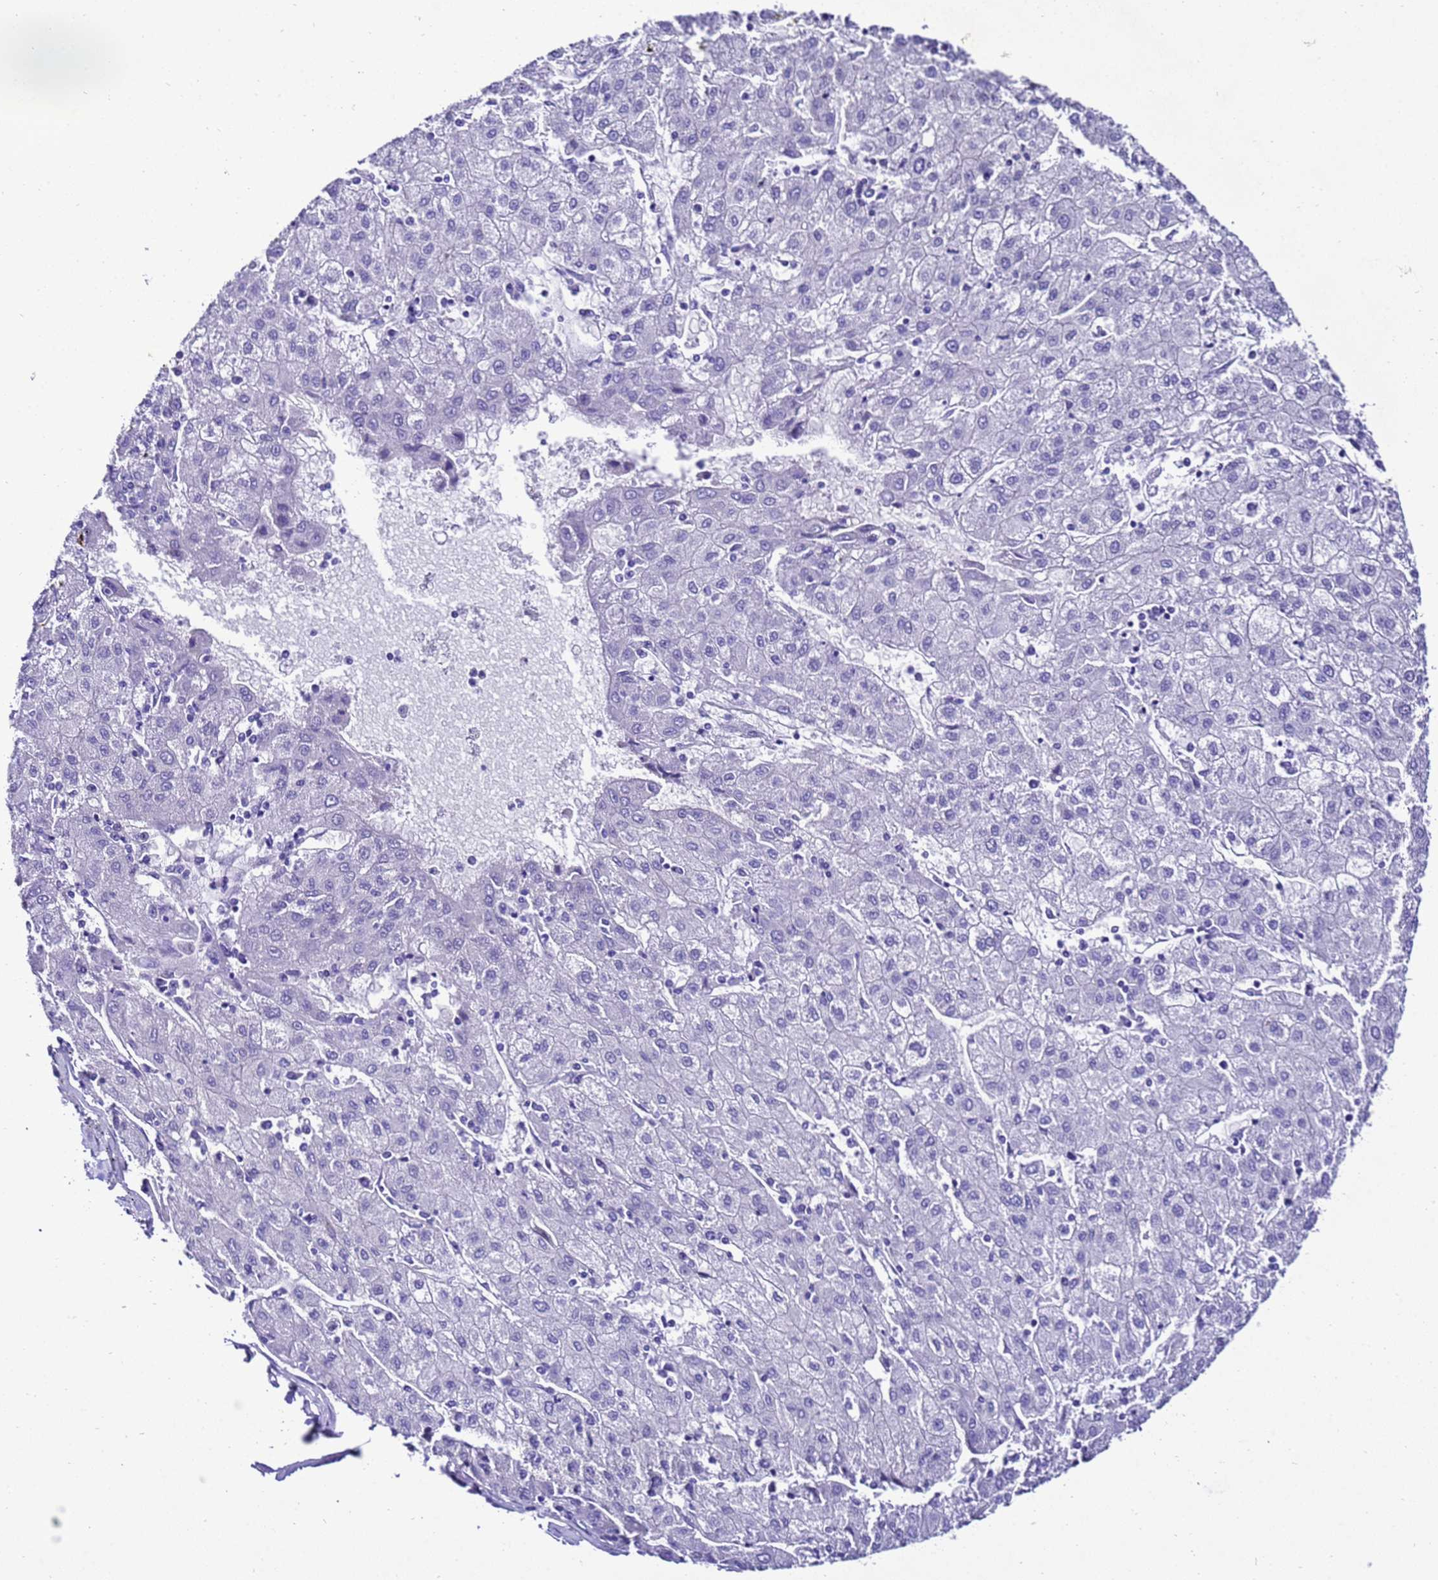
{"staining": {"intensity": "negative", "quantity": "none", "location": "none"}, "tissue": "liver cancer", "cell_type": "Tumor cells", "image_type": "cancer", "snomed": [{"axis": "morphology", "description": "Carcinoma, Hepatocellular, NOS"}, {"axis": "topography", "description": "Liver"}], "caption": "A histopathology image of human liver hepatocellular carcinoma is negative for staining in tumor cells.", "gene": "ZNF417", "patient": {"sex": "male", "age": 72}}